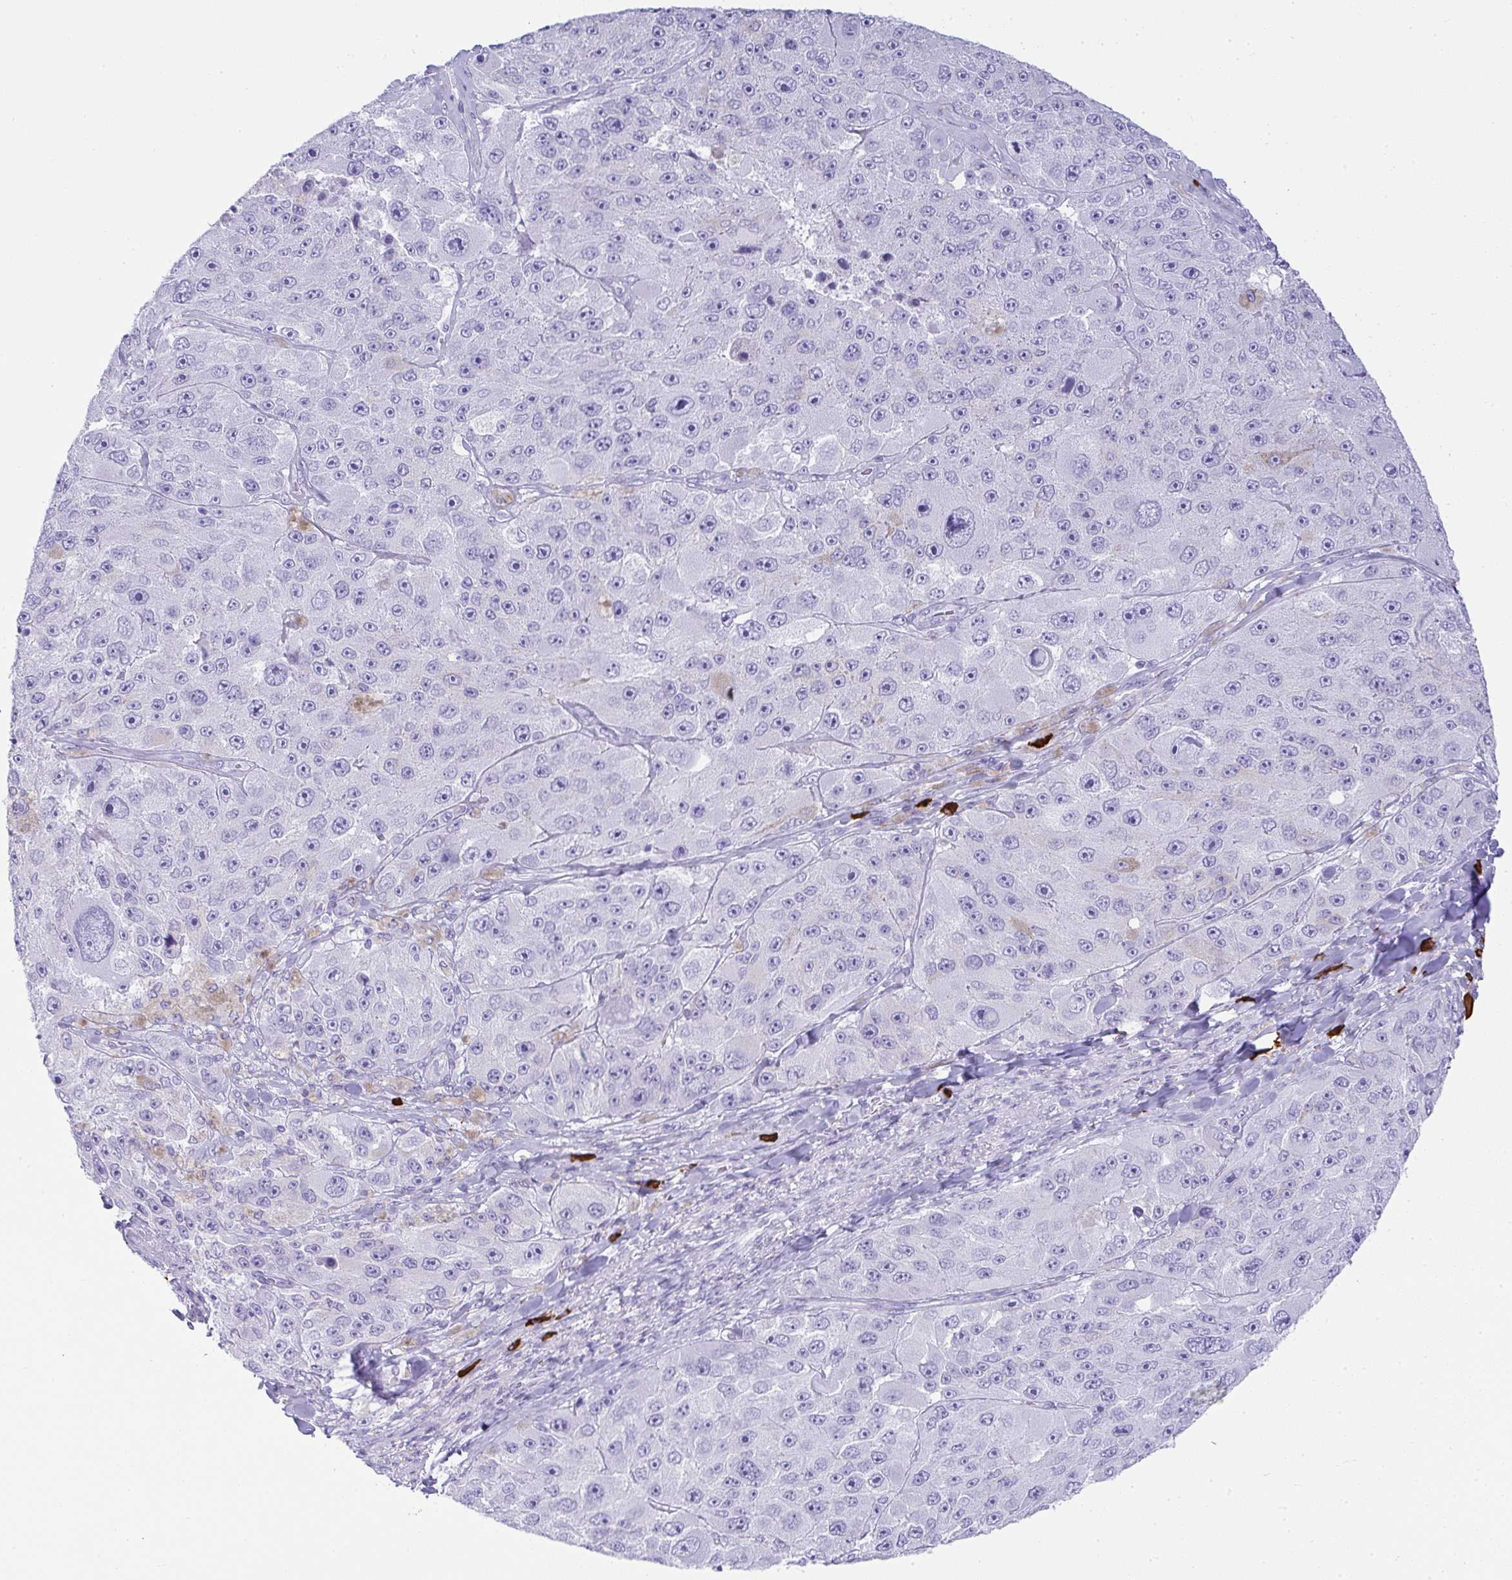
{"staining": {"intensity": "negative", "quantity": "none", "location": "none"}, "tissue": "melanoma", "cell_type": "Tumor cells", "image_type": "cancer", "snomed": [{"axis": "morphology", "description": "Malignant melanoma, Metastatic site"}, {"axis": "topography", "description": "Lymph node"}], "caption": "Photomicrograph shows no significant protein positivity in tumor cells of malignant melanoma (metastatic site).", "gene": "CDADC1", "patient": {"sex": "male", "age": 62}}